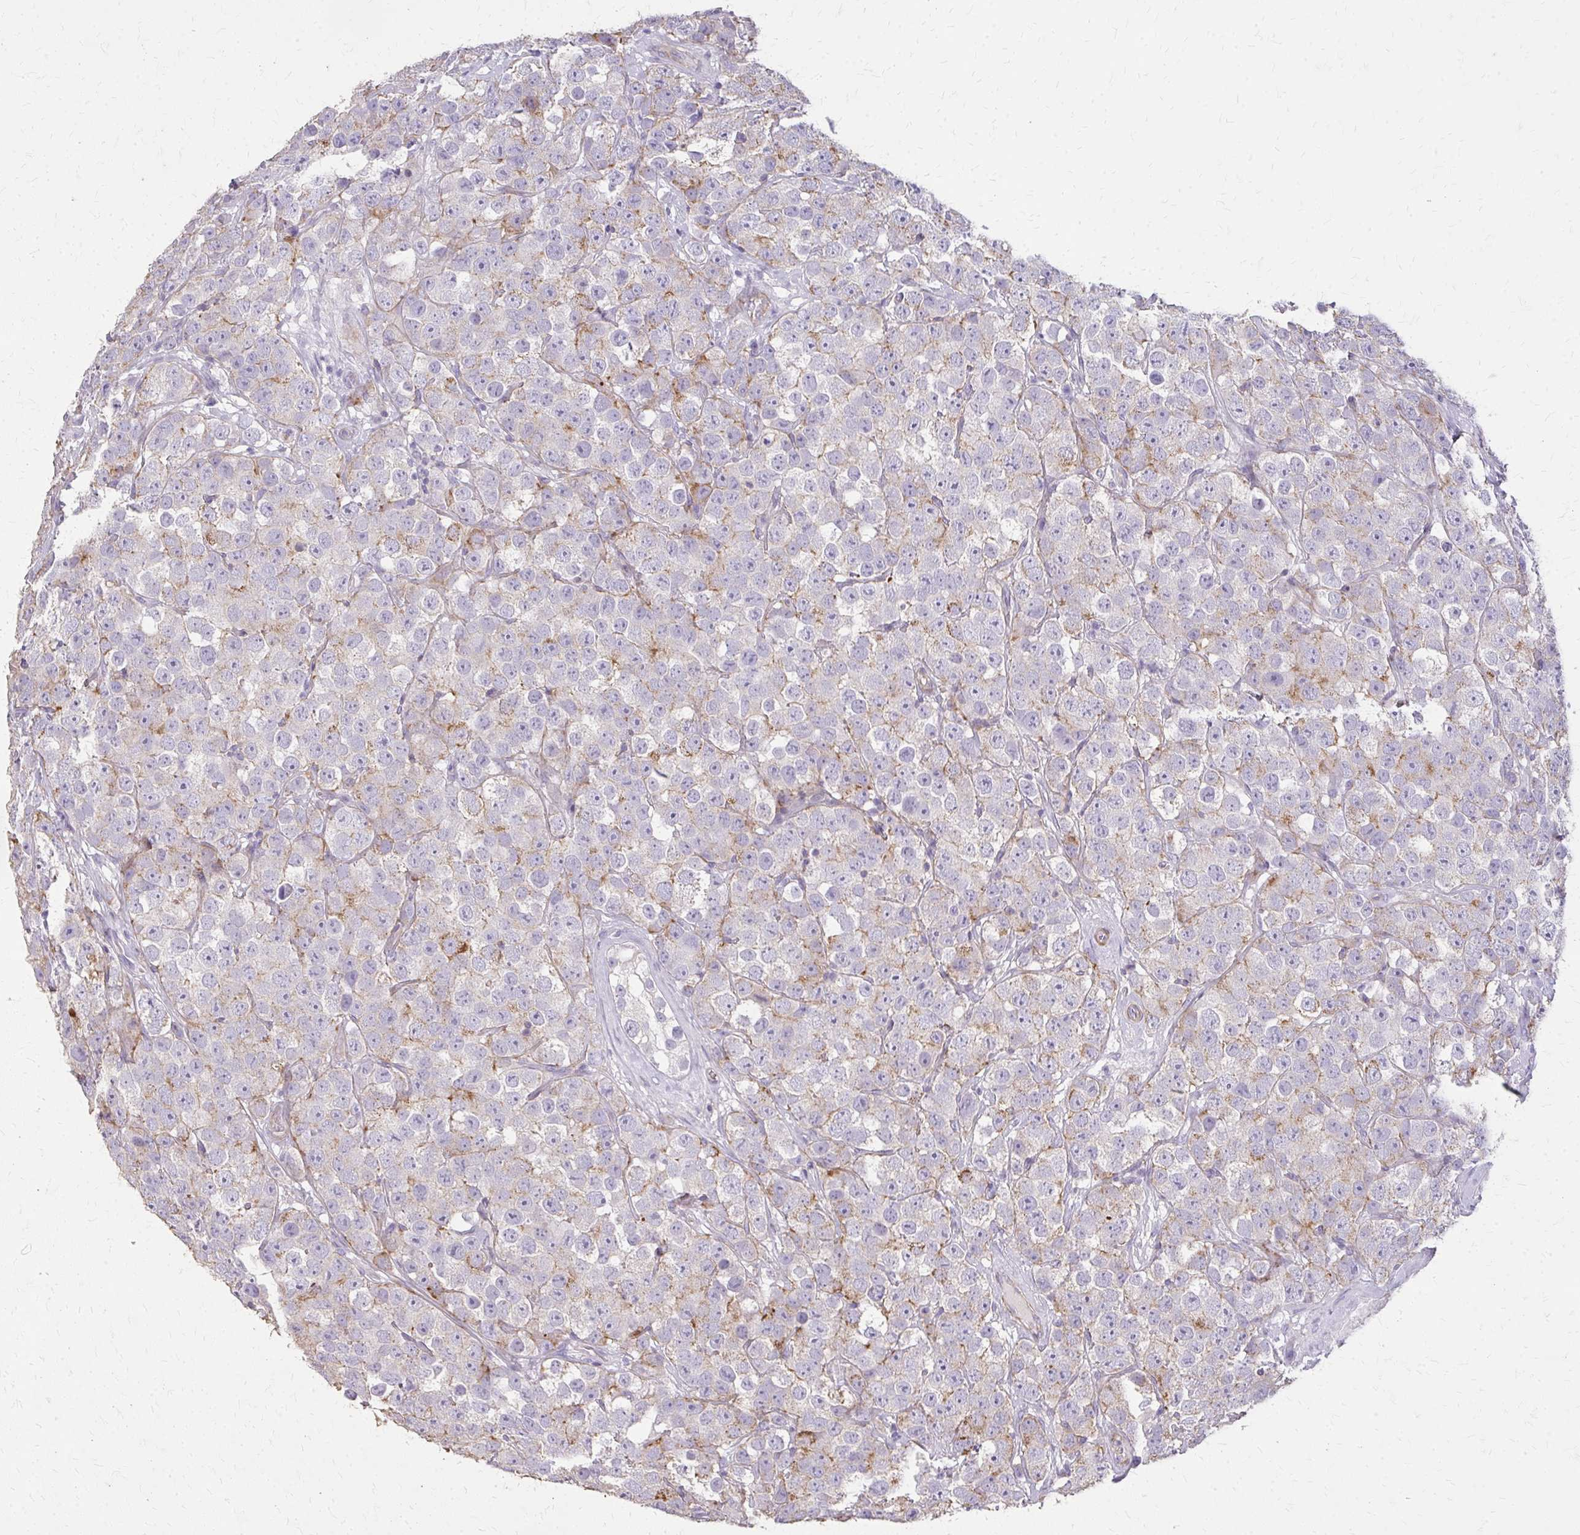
{"staining": {"intensity": "moderate", "quantity": "<25%", "location": "cytoplasmic/membranous"}, "tissue": "testis cancer", "cell_type": "Tumor cells", "image_type": "cancer", "snomed": [{"axis": "morphology", "description": "Seminoma, NOS"}, {"axis": "topography", "description": "Testis"}], "caption": "This is an image of immunohistochemistry staining of testis seminoma, which shows moderate expression in the cytoplasmic/membranous of tumor cells.", "gene": "TENM4", "patient": {"sex": "male", "age": 28}}